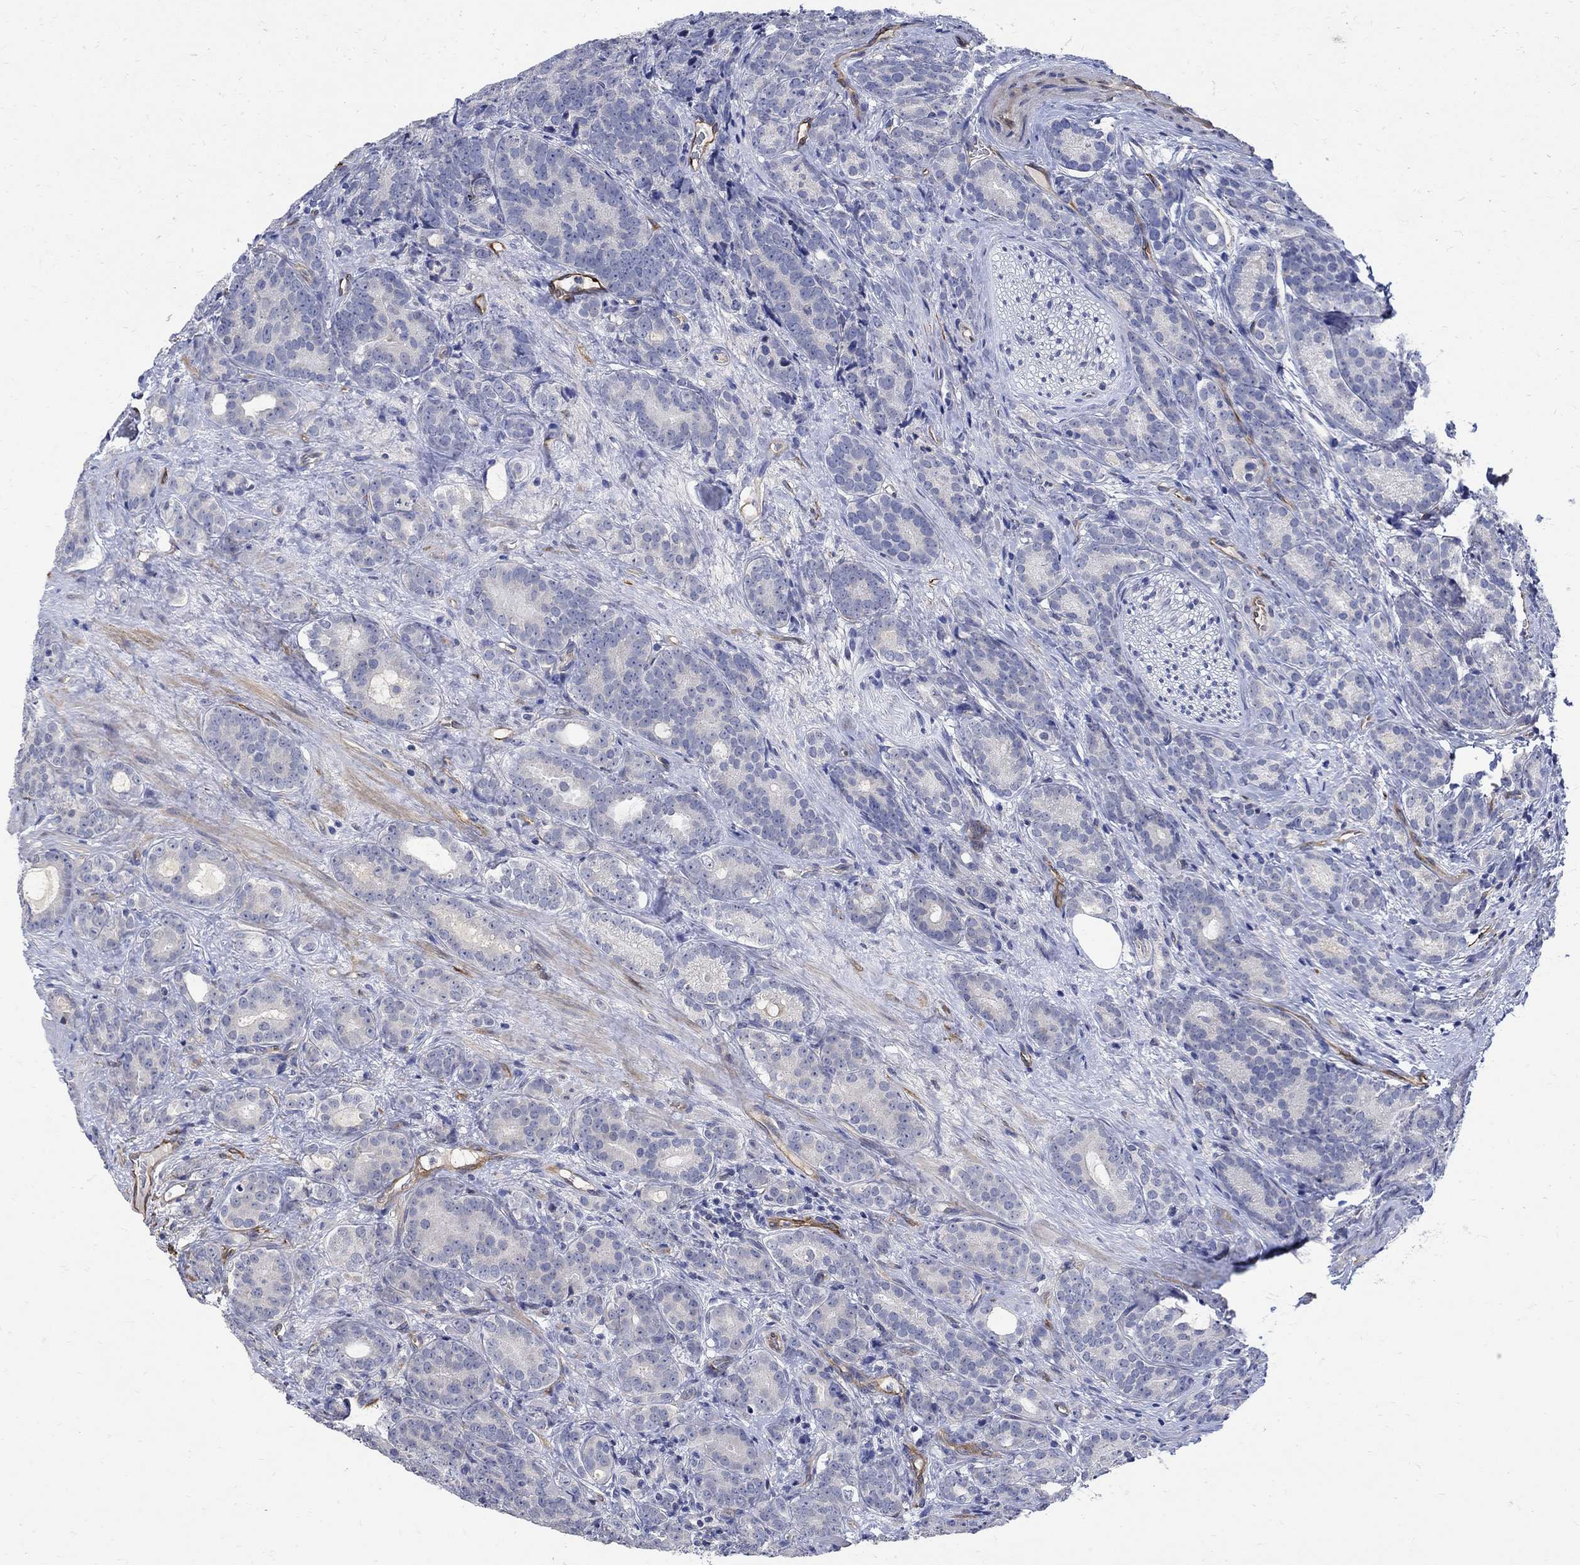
{"staining": {"intensity": "negative", "quantity": "none", "location": "none"}, "tissue": "prostate cancer", "cell_type": "Tumor cells", "image_type": "cancer", "snomed": [{"axis": "morphology", "description": "Adenocarcinoma, NOS"}, {"axis": "topography", "description": "Prostate"}], "caption": "DAB (3,3'-diaminobenzidine) immunohistochemical staining of human prostate adenocarcinoma reveals no significant expression in tumor cells.", "gene": "TGM2", "patient": {"sex": "male", "age": 71}}